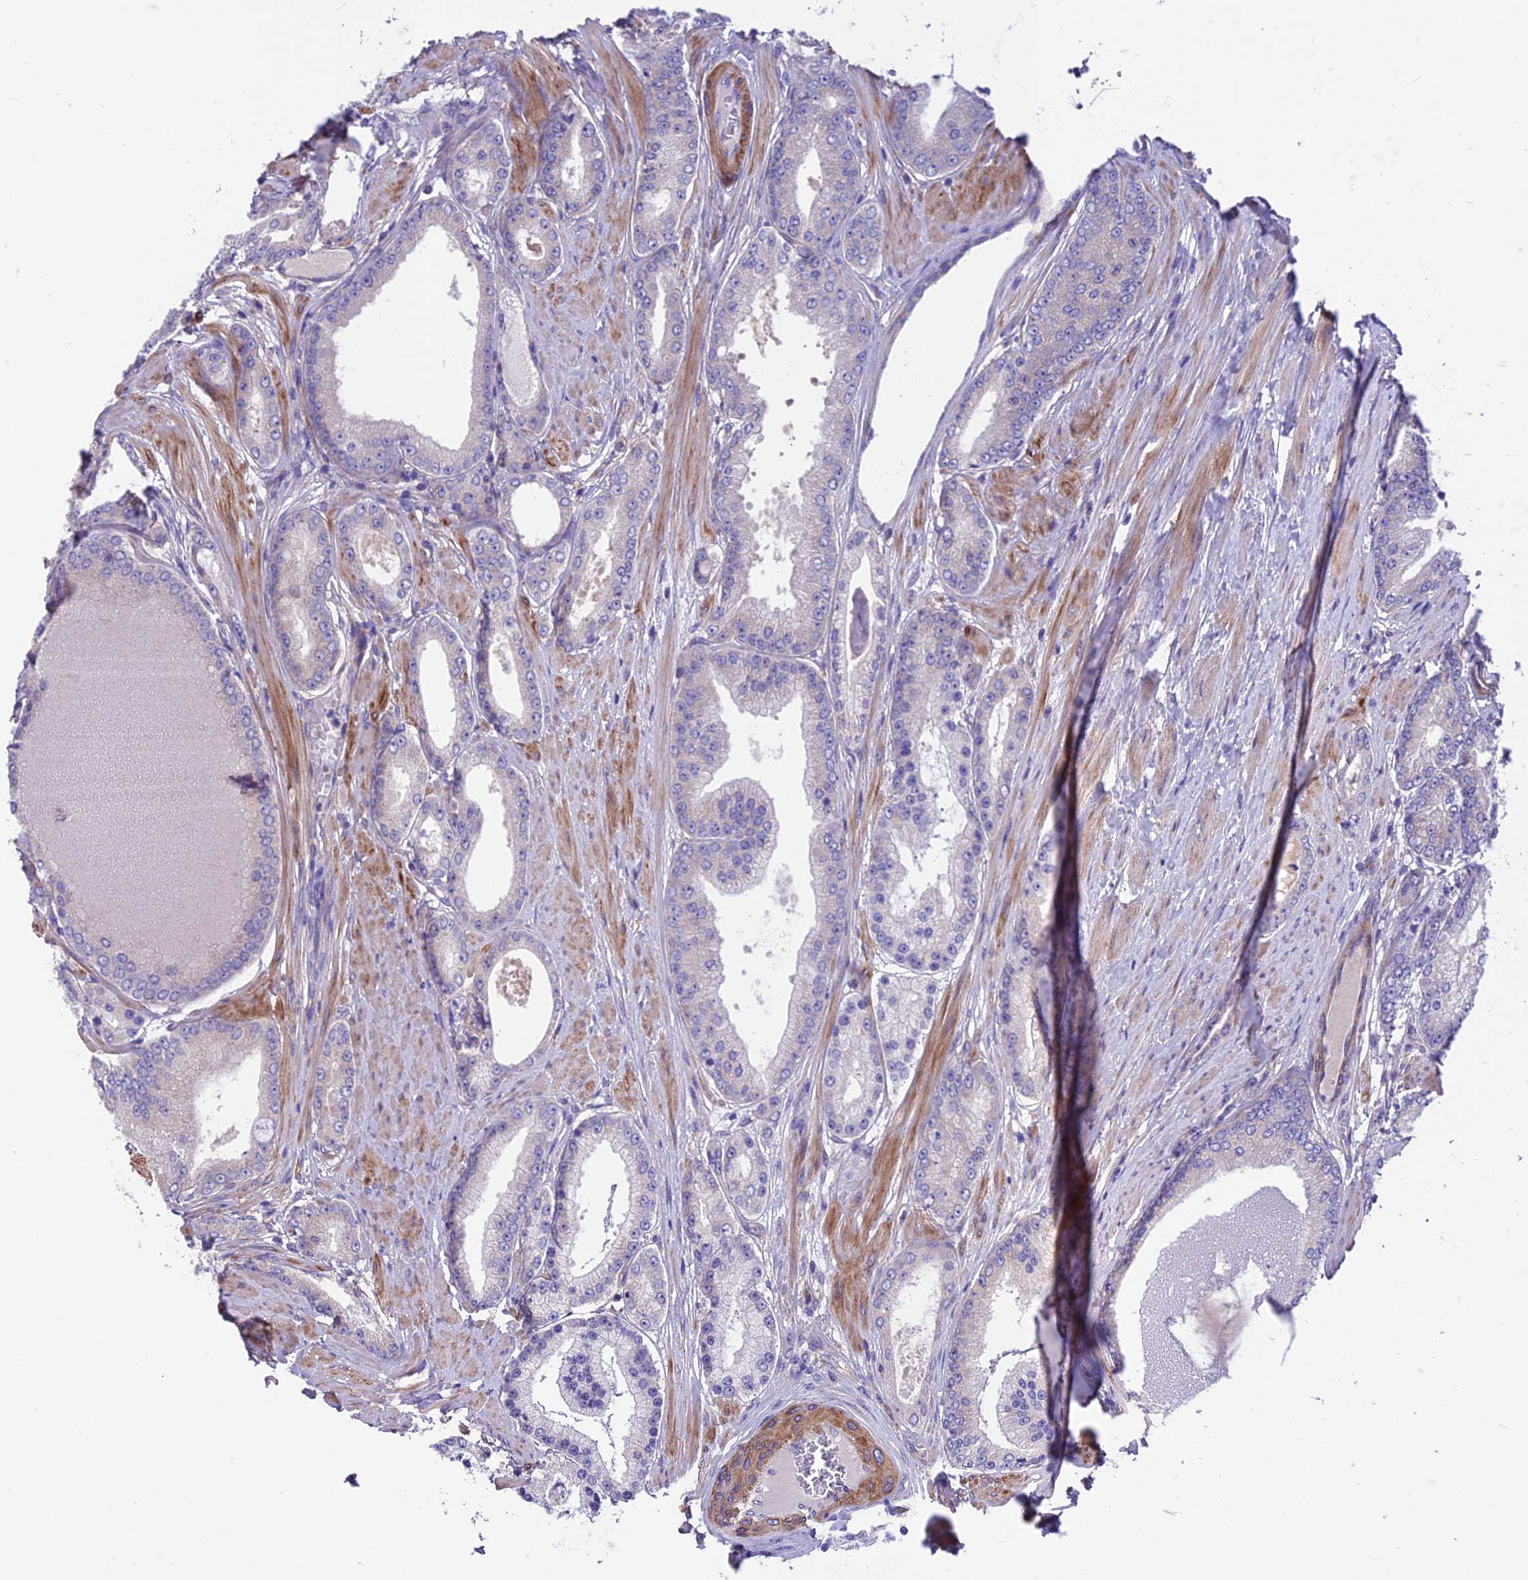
{"staining": {"intensity": "negative", "quantity": "none", "location": "none"}, "tissue": "prostate cancer", "cell_type": "Tumor cells", "image_type": "cancer", "snomed": [{"axis": "morphology", "description": "Adenocarcinoma, High grade"}, {"axis": "topography", "description": "Prostate"}], "caption": "This is an IHC histopathology image of prostate cancer. There is no expression in tumor cells.", "gene": "VPS16", "patient": {"sex": "male", "age": 59}}